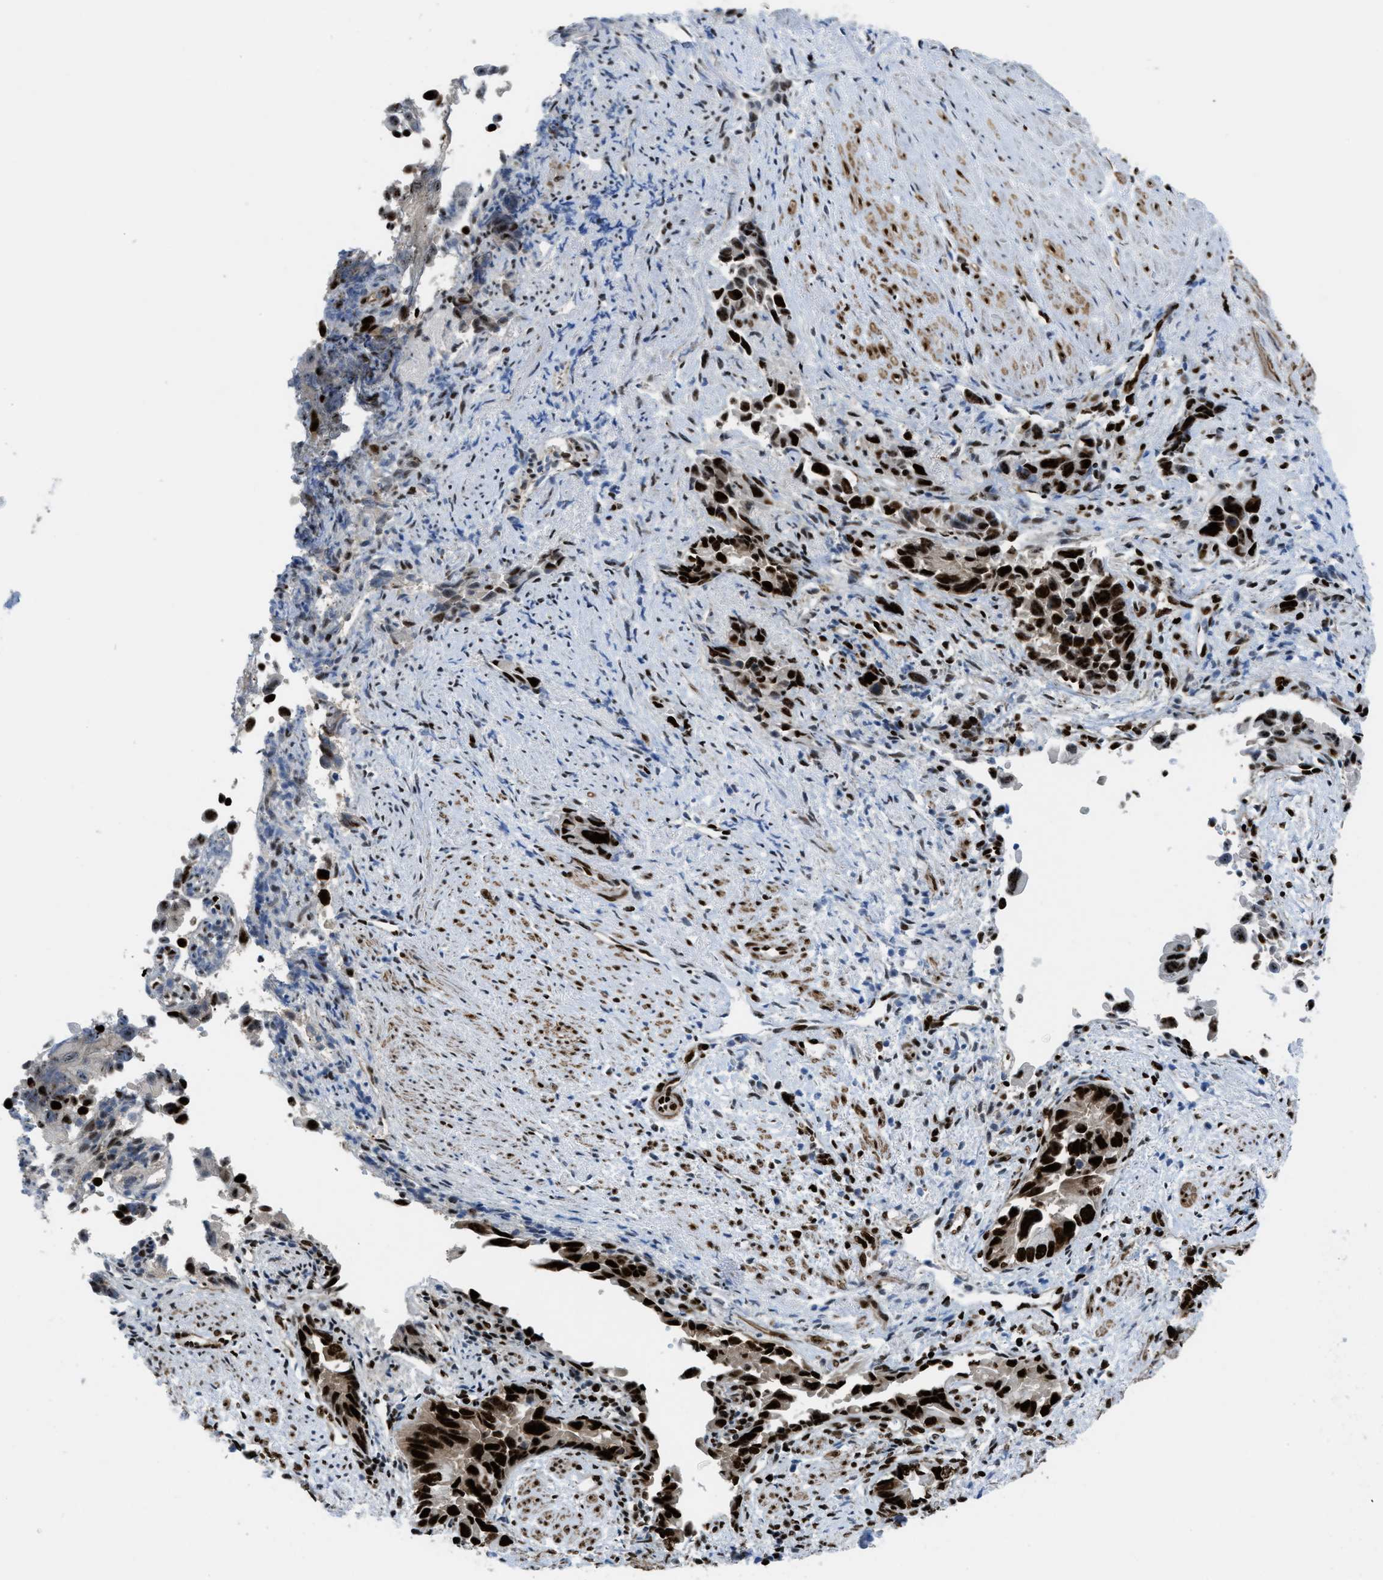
{"staining": {"intensity": "strong", "quantity": ">75%", "location": "nuclear"}, "tissue": "liver cancer", "cell_type": "Tumor cells", "image_type": "cancer", "snomed": [{"axis": "morphology", "description": "Cholangiocarcinoma"}, {"axis": "topography", "description": "Liver"}], "caption": "Immunohistochemical staining of human liver cancer (cholangiocarcinoma) displays strong nuclear protein expression in about >75% of tumor cells. Using DAB (brown) and hematoxylin (blue) stains, captured at high magnification using brightfield microscopy.", "gene": "ZNF207", "patient": {"sex": "female", "age": 79}}